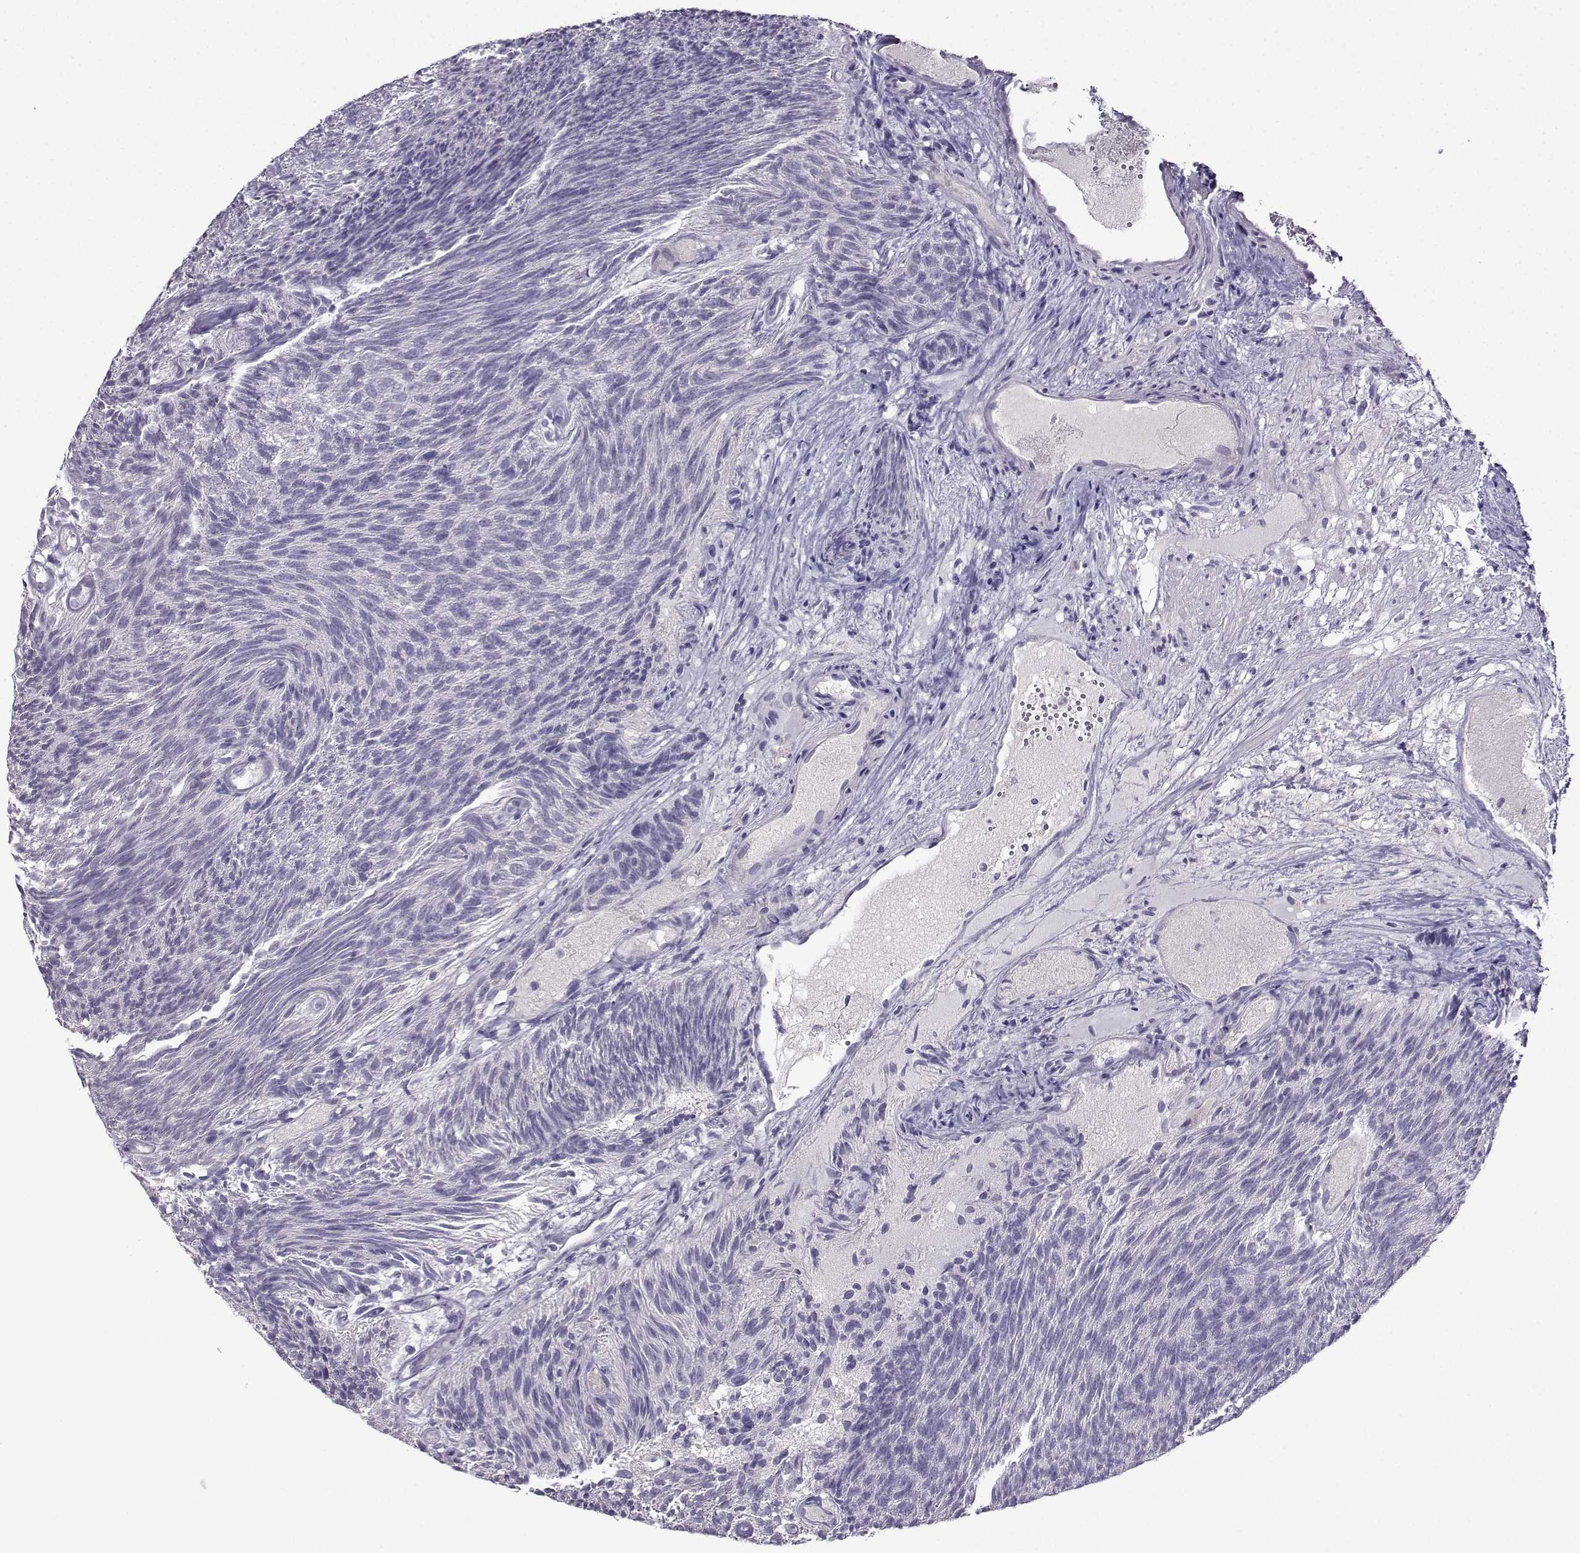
{"staining": {"intensity": "negative", "quantity": "none", "location": "none"}, "tissue": "urothelial cancer", "cell_type": "Tumor cells", "image_type": "cancer", "snomed": [{"axis": "morphology", "description": "Urothelial carcinoma, Low grade"}, {"axis": "topography", "description": "Urinary bladder"}], "caption": "Tumor cells are negative for protein expression in human urothelial cancer.", "gene": "CRYBB1", "patient": {"sex": "male", "age": 77}}